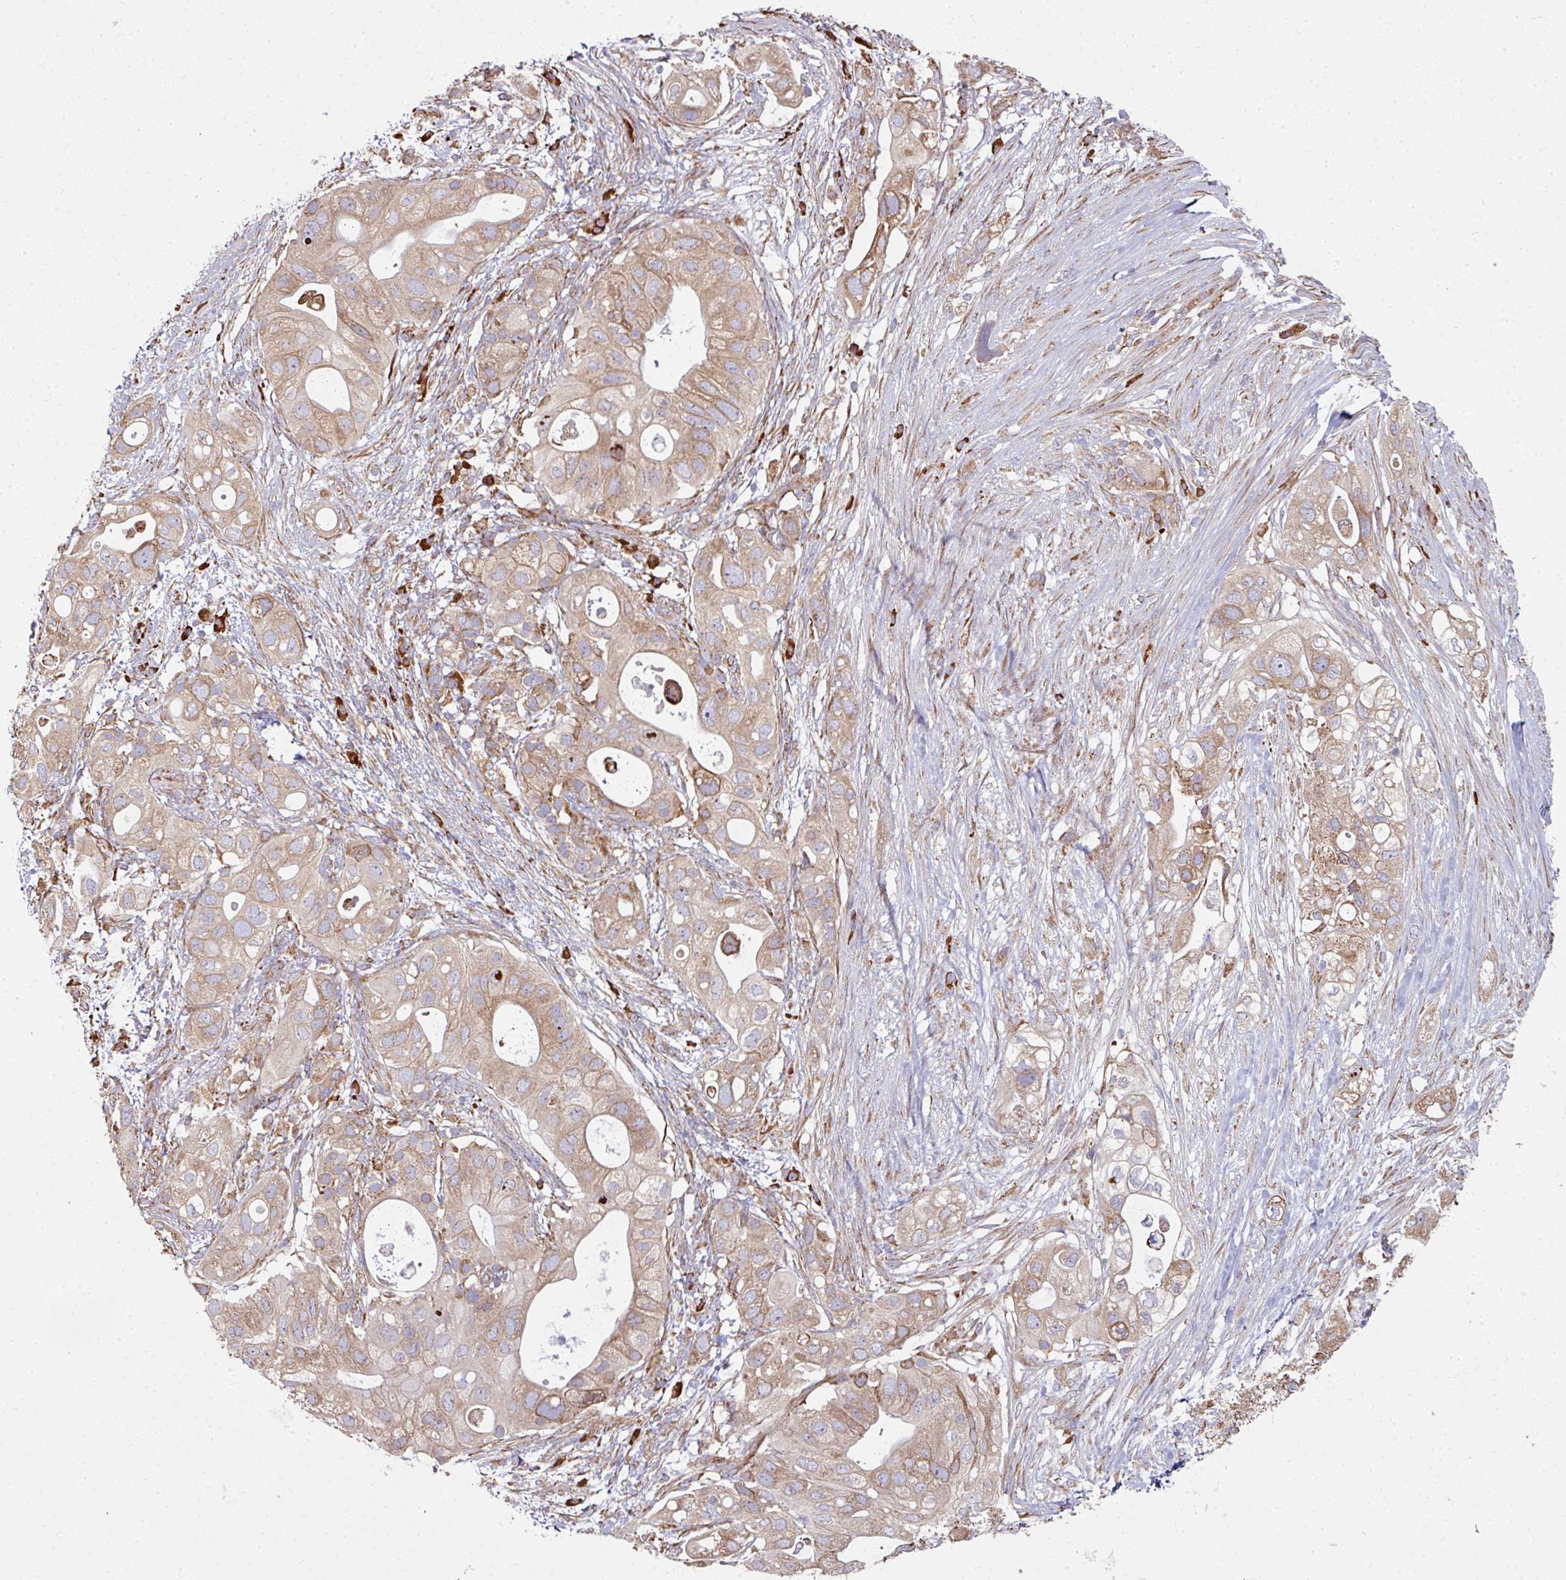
{"staining": {"intensity": "moderate", "quantity": "25%-75%", "location": "cytoplasmic/membranous"}, "tissue": "pancreatic cancer", "cell_type": "Tumor cells", "image_type": "cancer", "snomed": [{"axis": "morphology", "description": "Adenocarcinoma, NOS"}, {"axis": "topography", "description": "Pancreas"}], "caption": "The histopathology image displays immunohistochemical staining of pancreatic adenocarcinoma. There is moderate cytoplasmic/membranous positivity is seen in about 25%-75% of tumor cells.", "gene": "FAT4", "patient": {"sex": "female", "age": 72}}